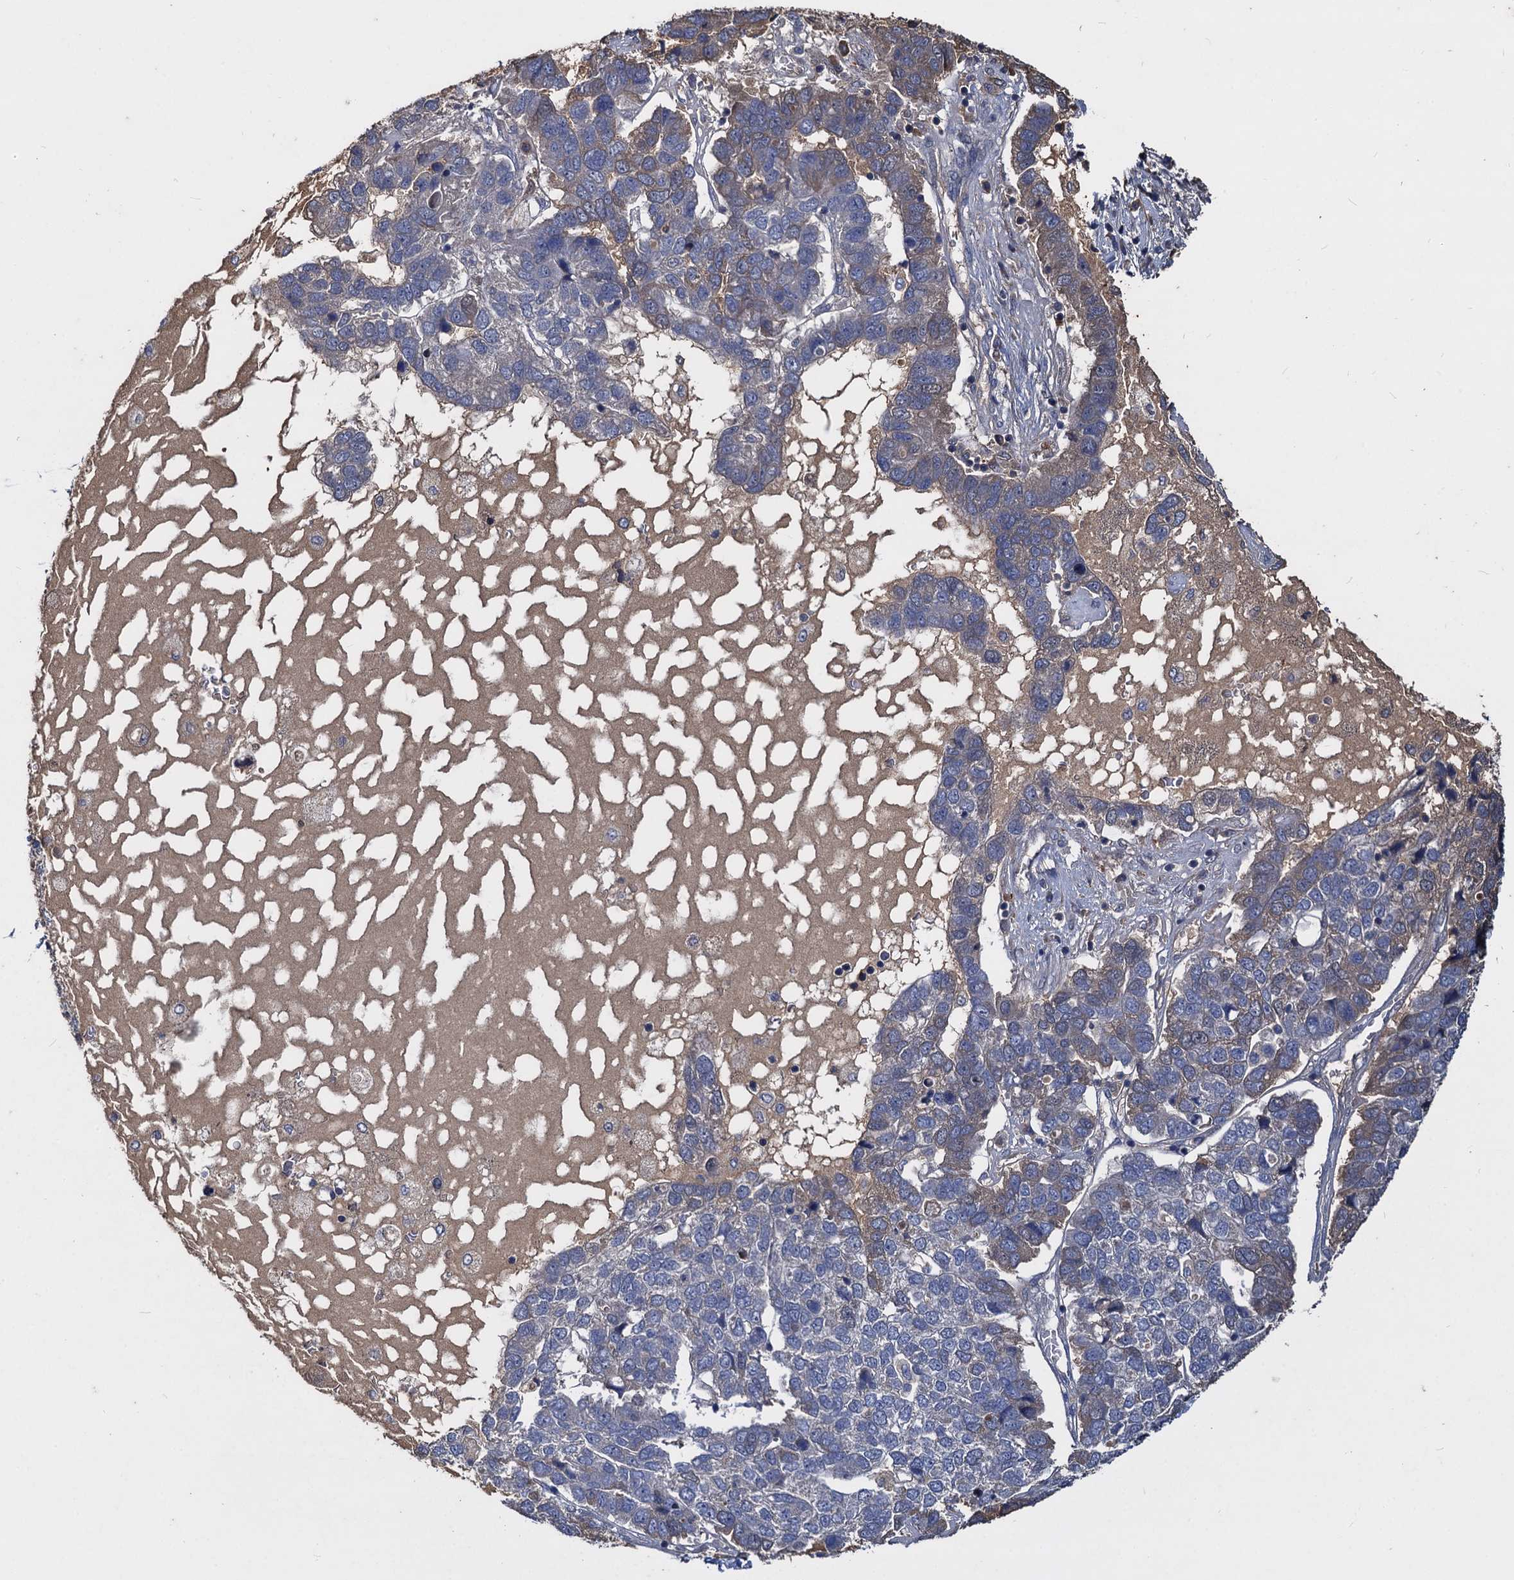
{"staining": {"intensity": "weak", "quantity": "<25%", "location": "cytoplasmic/membranous"}, "tissue": "pancreatic cancer", "cell_type": "Tumor cells", "image_type": "cancer", "snomed": [{"axis": "morphology", "description": "Adenocarcinoma, NOS"}, {"axis": "topography", "description": "Pancreas"}], "caption": "Tumor cells show no significant expression in pancreatic adenocarcinoma. (Brightfield microscopy of DAB IHC at high magnification).", "gene": "CCDC184", "patient": {"sex": "female", "age": 61}}